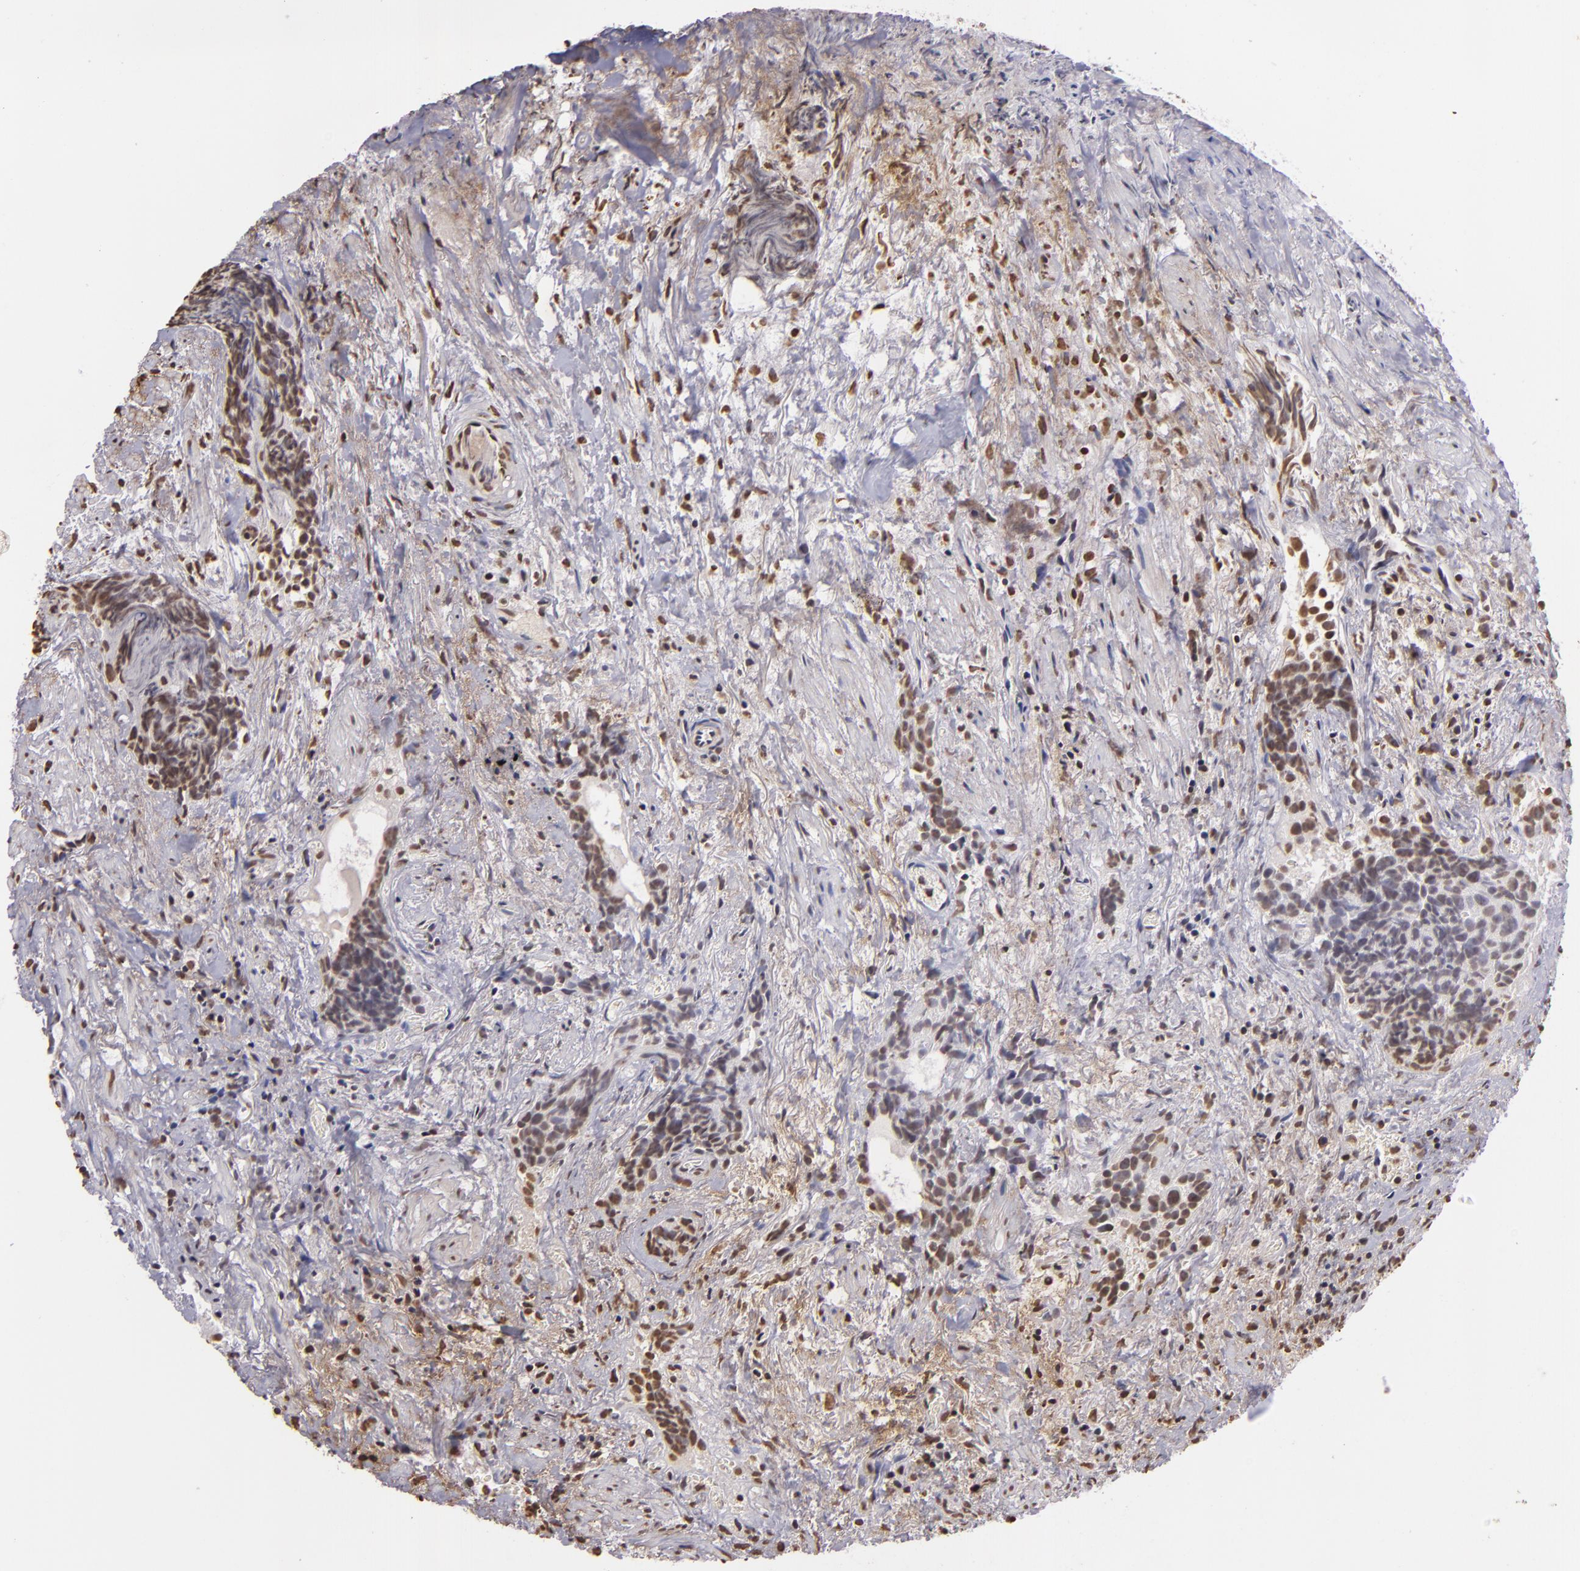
{"staining": {"intensity": "weak", "quantity": "25%-75%", "location": "nuclear"}, "tissue": "urothelial cancer", "cell_type": "Tumor cells", "image_type": "cancer", "snomed": [{"axis": "morphology", "description": "Urothelial carcinoma, High grade"}, {"axis": "topography", "description": "Urinary bladder"}], "caption": "Immunohistochemistry staining of urothelial cancer, which reveals low levels of weak nuclear staining in about 25%-75% of tumor cells indicating weak nuclear protein expression. The staining was performed using DAB (brown) for protein detection and nuclei were counterstained in hematoxylin (blue).", "gene": "THRB", "patient": {"sex": "female", "age": 78}}